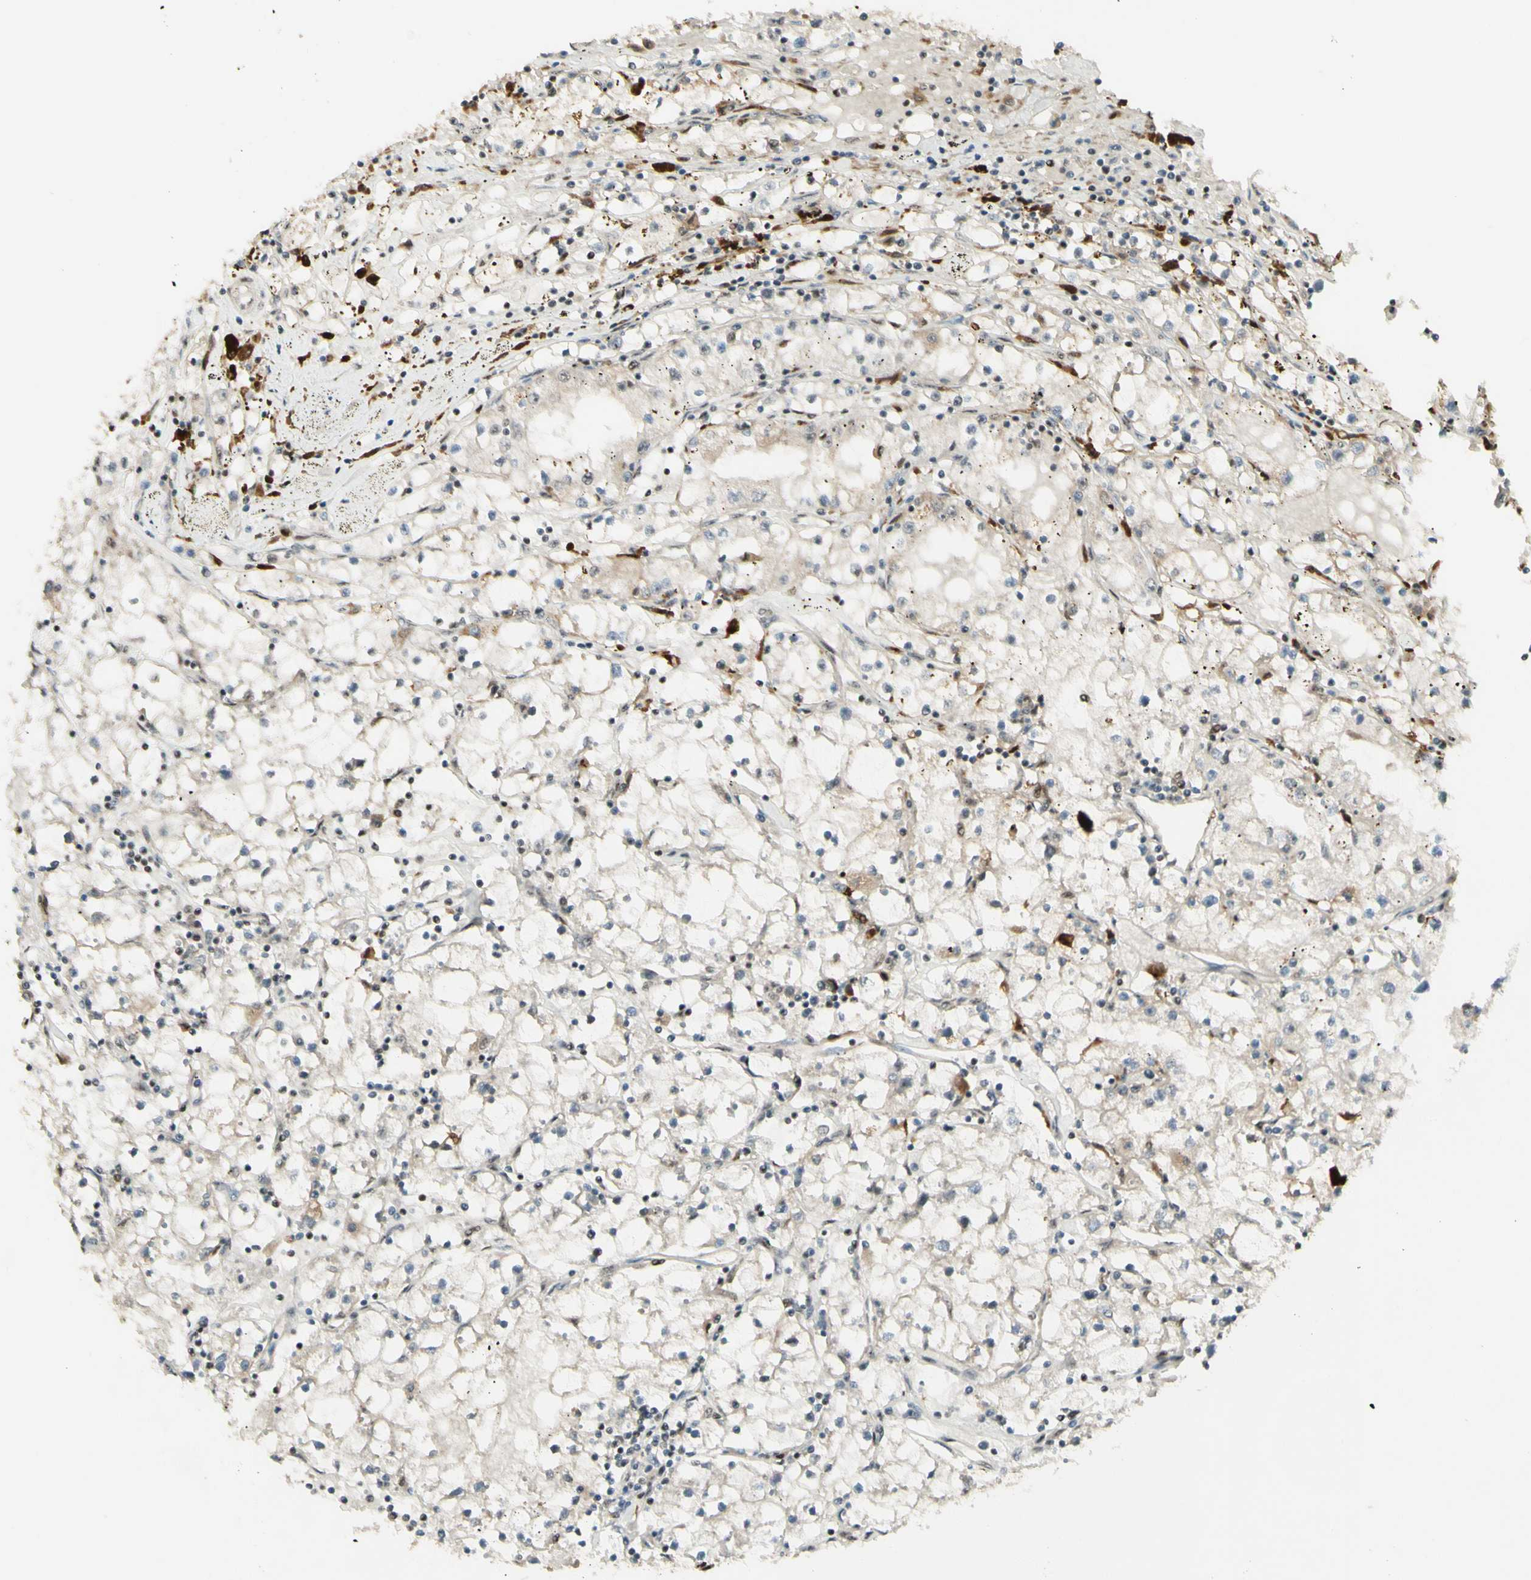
{"staining": {"intensity": "weak", "quantity": "<25%", "location": "nuclear"}, "tissue": "renal cancer", "cell_type": "Tumor cells", "image_type": "cancer", "snomed": [{"axis": "morphology", "description": "Adenocarcinoma, NOS"}, {"axis": "topography", "description": "Kidney"}], "caption": "An immunohistochemistry (IHC) image of adenocarcinoma (renal) is shown. There is no staining in tumor cells of adenocarcinoma (renal).", "gene": "DHX9", "patient": {"sex": "male", "age": 56}}